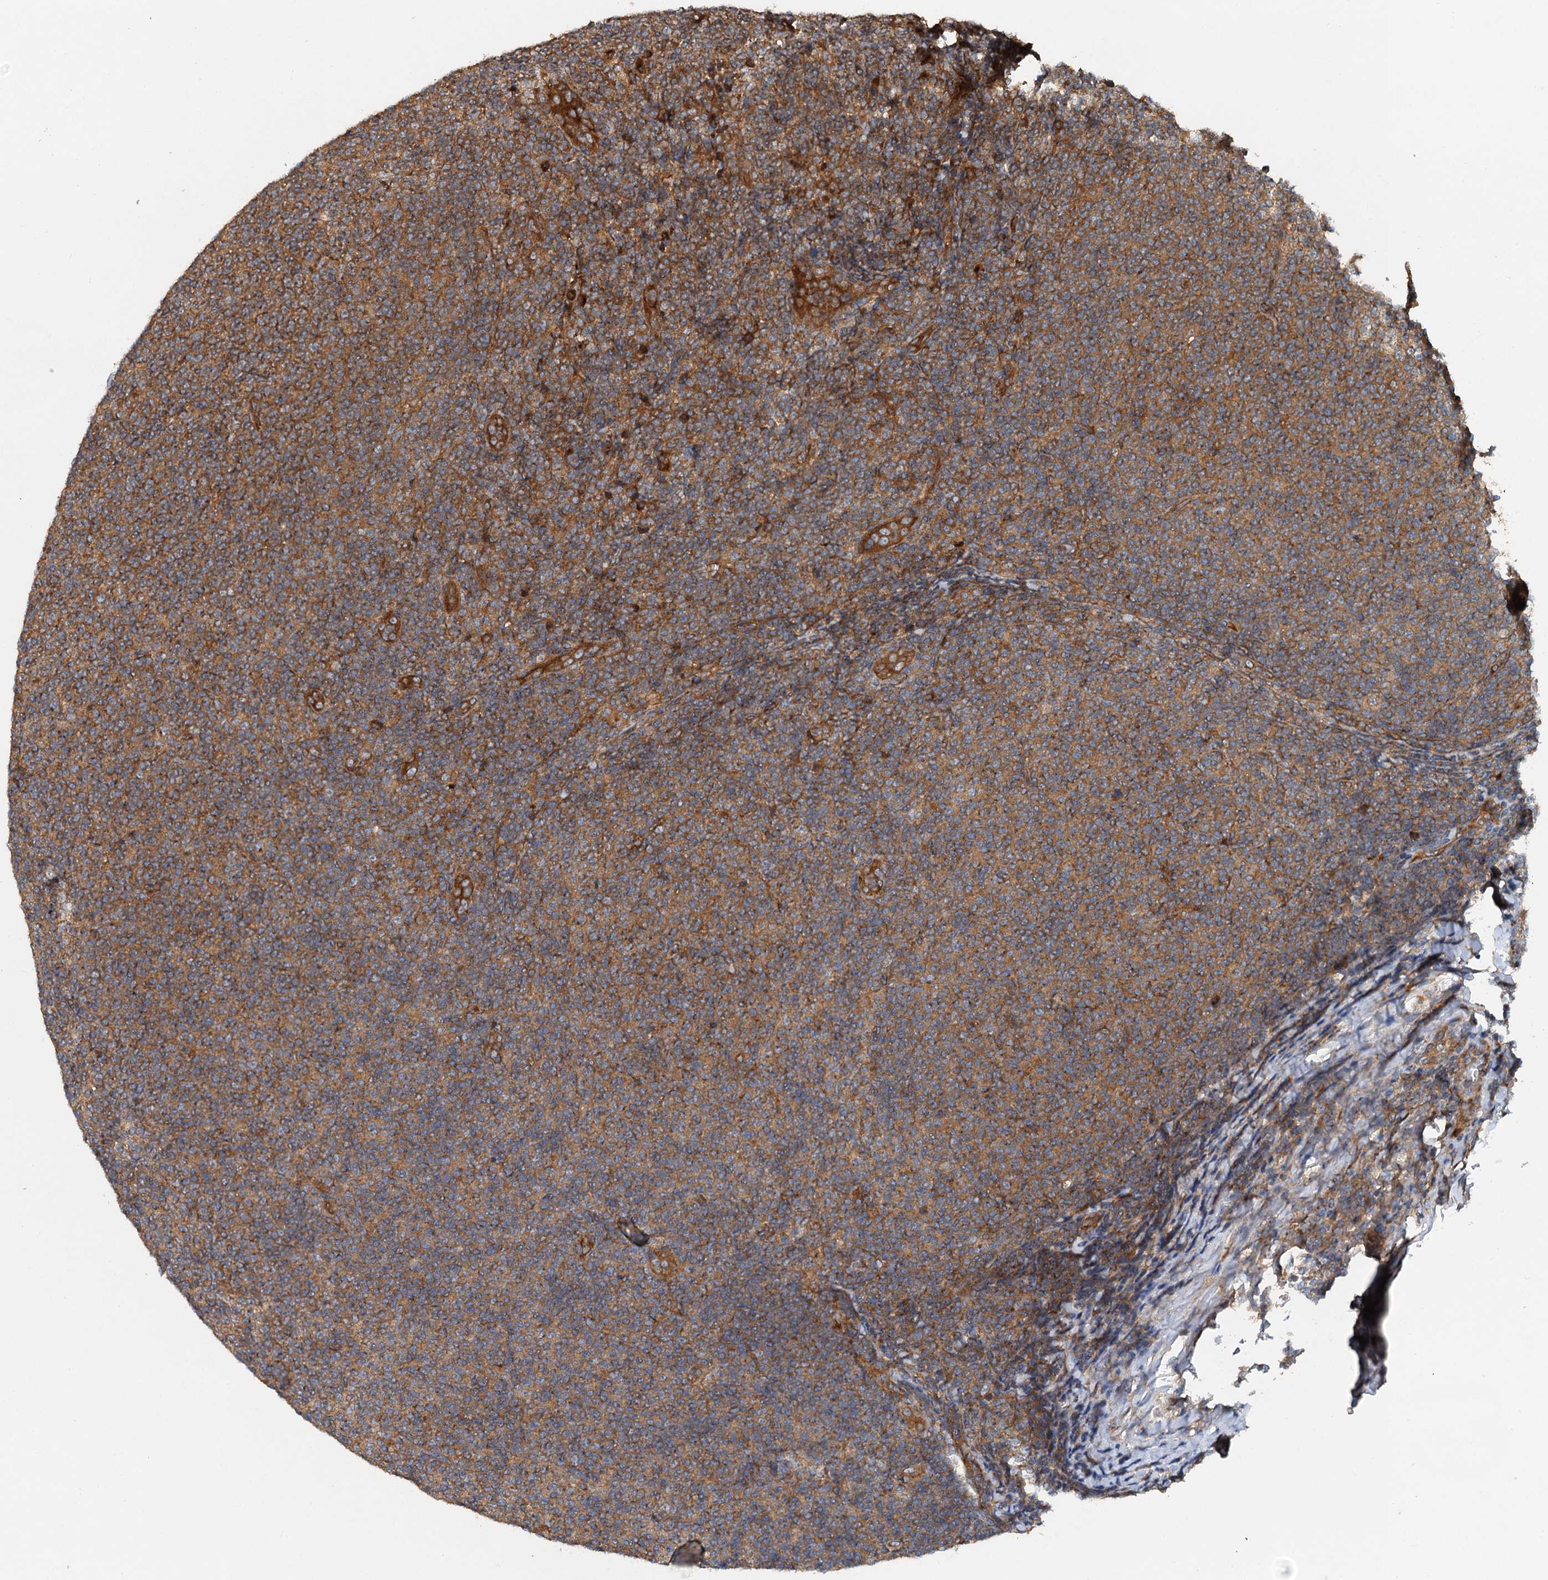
{"staining": {"intensity": "moderate", "quantity": ">75%", "location": "cytoplasmic/membranous"}, "tissue": "lymphoma", "cell_type": "Tumor cells", "image_type": "cancer", "snomed": [{"axis": "morphology", "description": "Malignant lymphoma, non-Hodgkin's type, Low grade"}, {"axis": "topography", "description": "Lymph node"}], "caption": "Protein staining of malignant lymphoma, non-Hodgkin's type (low-grade) tissue exhibits moderate cytoplasmic/membranous positivity in about >75% of tumor cells.", "gene": "COG3", "patient": {"sex": "male", "age": 66}}